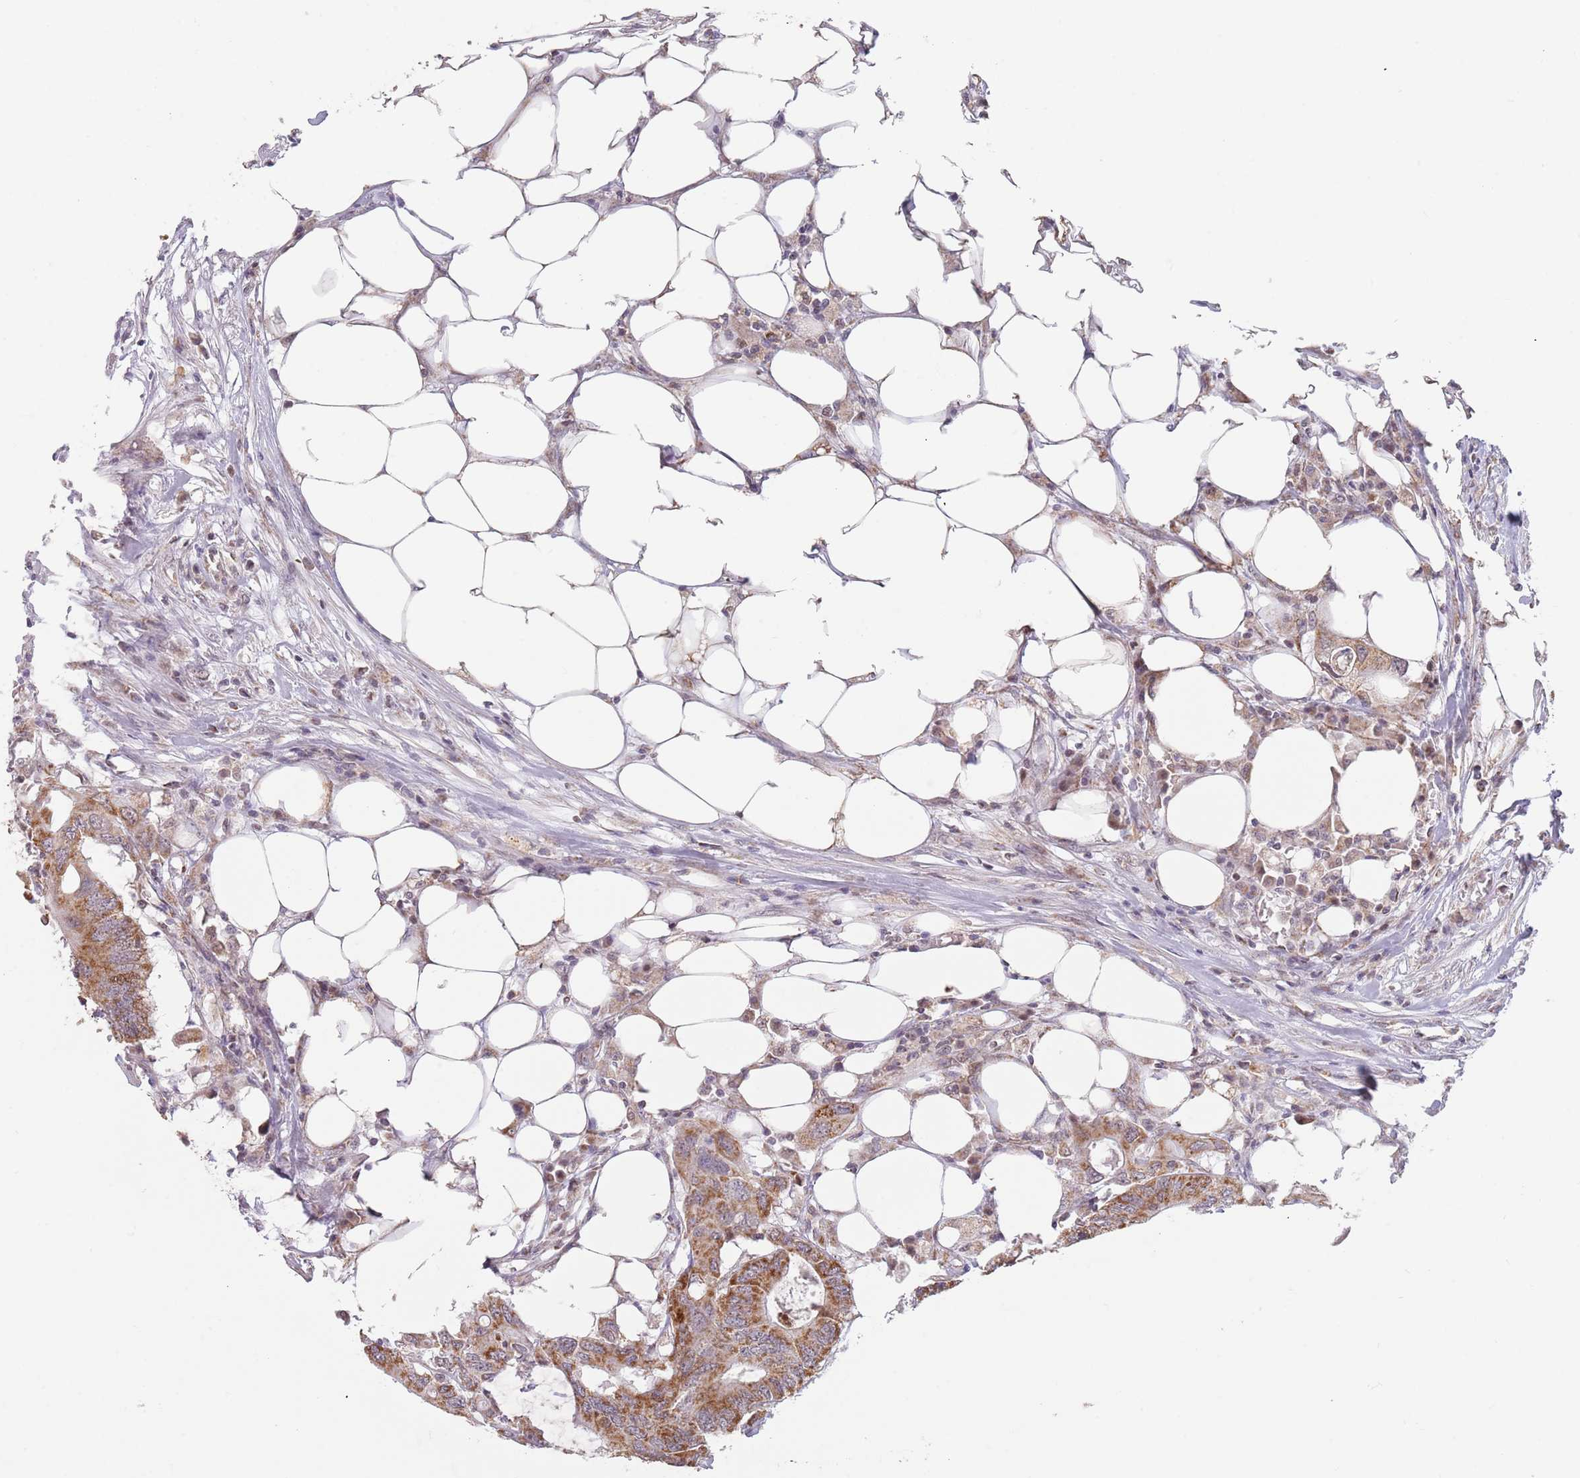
{"staining": {"intensity": "strong", "quantity": ">75%", "location": "cytoplasmic/membranous"}, "tissue": "colorectal cancer", "cell_type": "Tumor cells", "image_type": "cancer", "snomed": [{"axis": "morphology", "description": "Adenocarcinoma, NOS"}, {"axis": "topography", "description": "Colon"}], "caption": "Colorectal cancer (adenocarcinoma) stained with IHC exhibits strong cytoplasmic/membranous expression in approximately >75% of tumor cells. (DAB (3,3'-diaminobenzidine) IHC with brightfield microscopy, high magnification).", "gene": "TIMM13", "patient": {"sex": "male", "age": 71}}